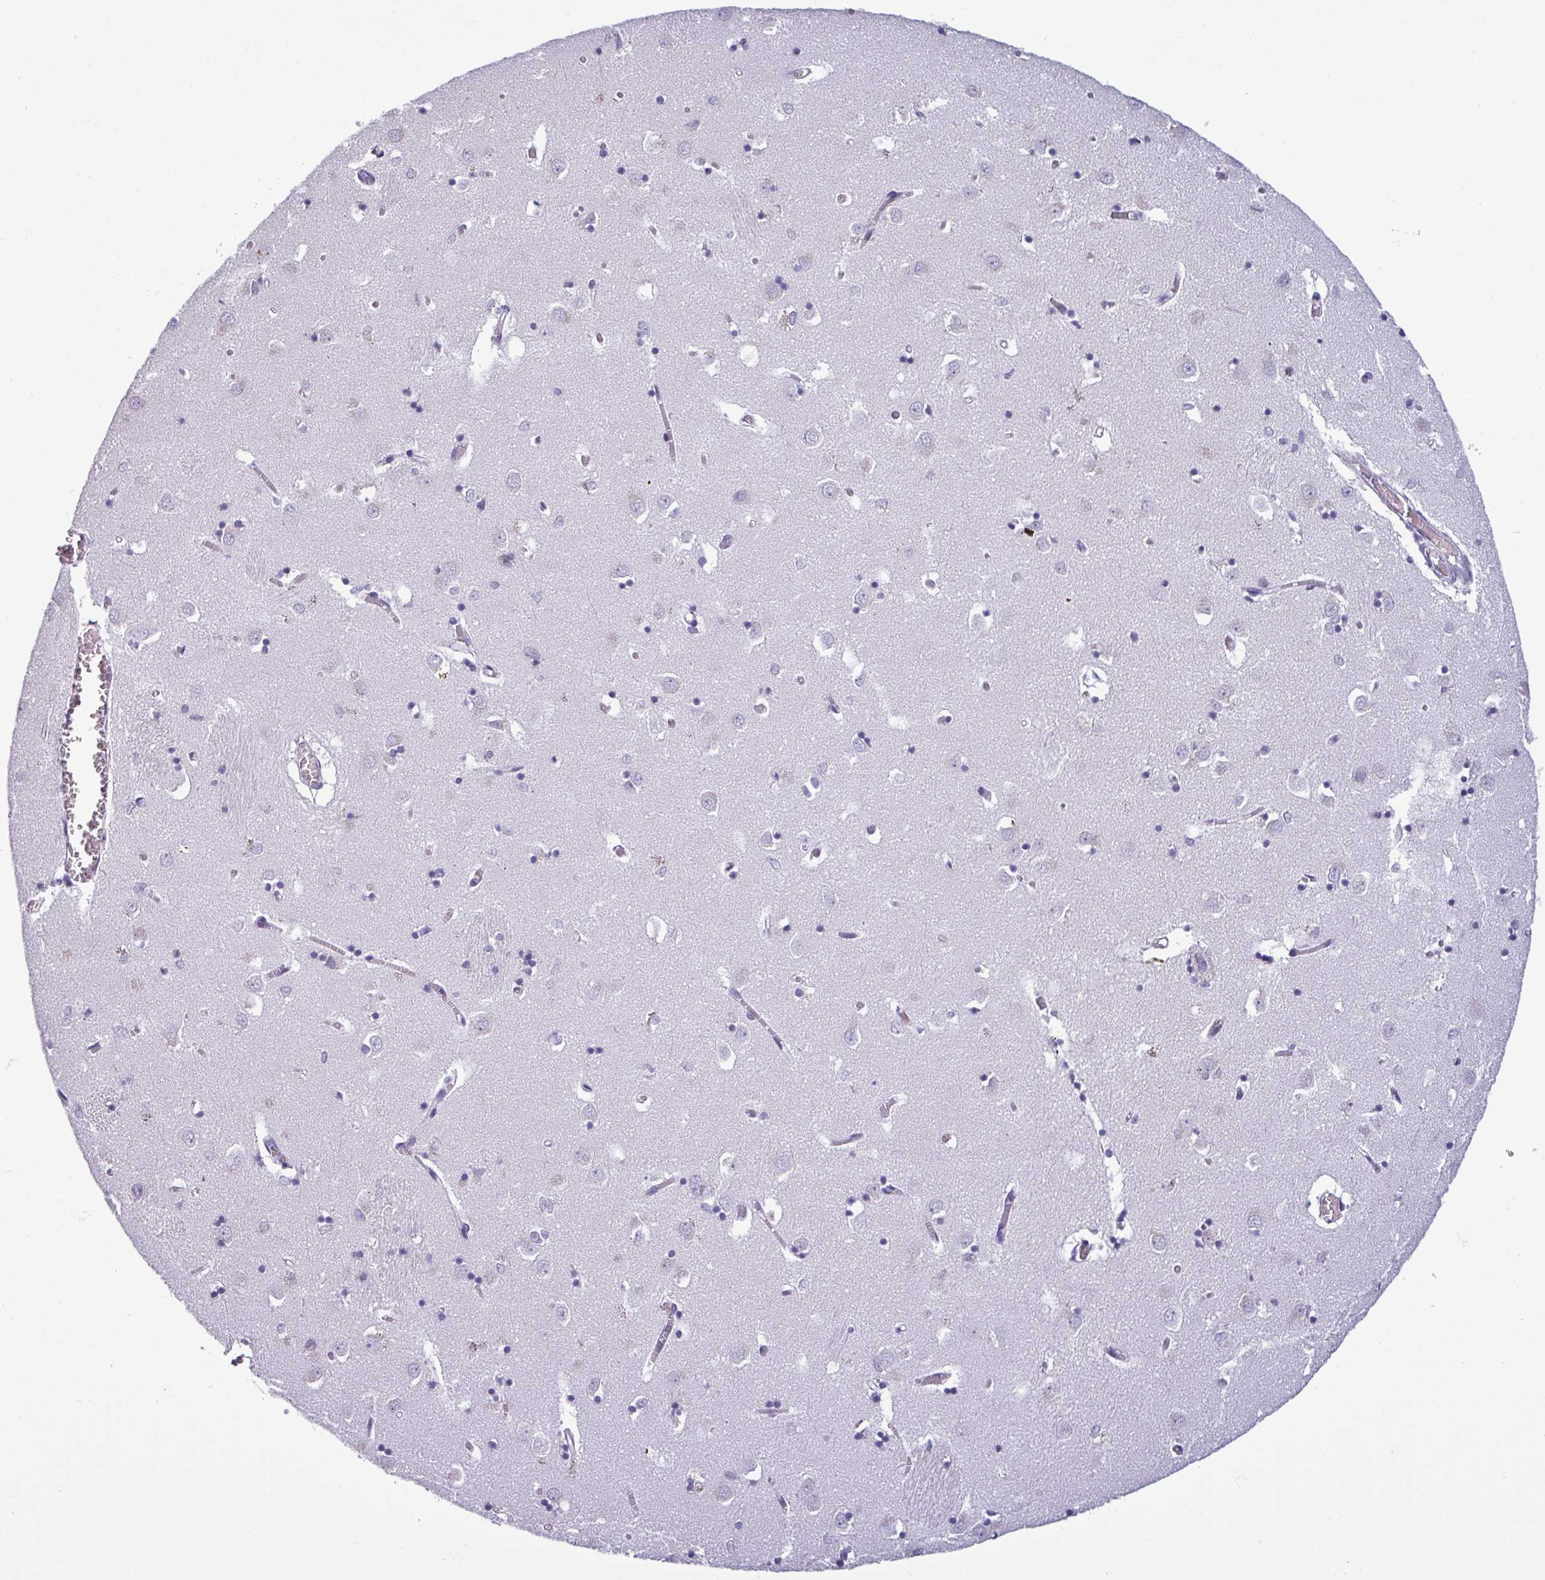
{"staining": {"intensity": "negative", "quantity": "none", "location": "none"}, "tissue": "caudate", "cell_type": "Glial cells", "image_type": "normal", "snomed": [{"axis": "morphology", "description": "Normal tissue, NOS"}, {"axis": "topography", "description": "Lateral ventricle wall"}], "caption": "This micrograph is of unremarkable caudate stained with IHC to label a protein in brown with the nuclei are counter-stained blue. There is no expression in glial cells.", "gene": "SRGAP1", "patient": {"sex": "male", "age": 70}}